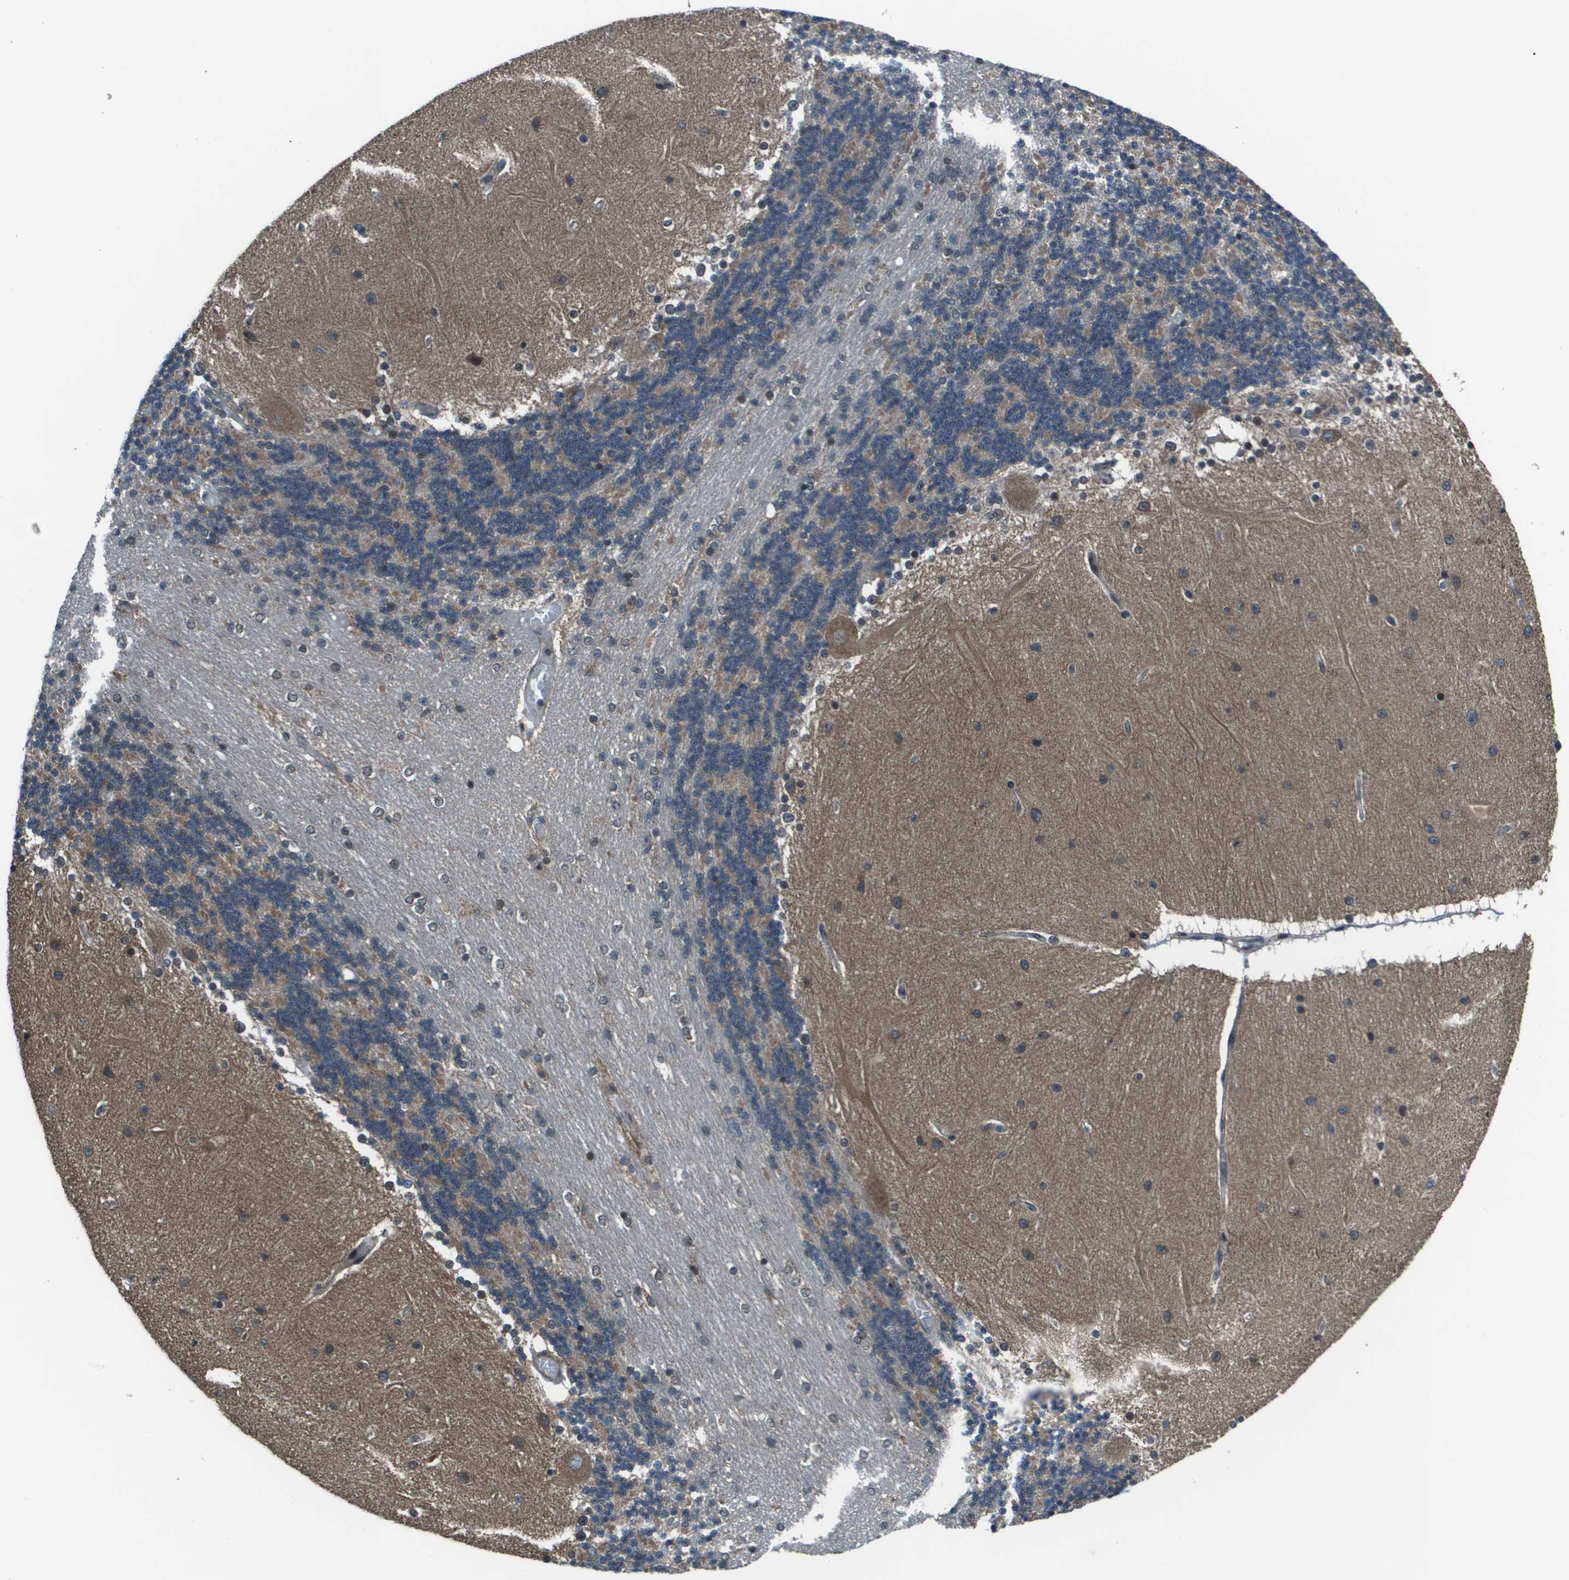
{"staining": {"intensity": "moderate", "quantity": "25%-75%", "location": "cytoplasmic/membranous"}, "tissue": "cerebellum", "cell_type": "Cells in granular layer", "image_type": "normal", "snomed": [{"axis": "morphology", "description": "Normal tissue, NOS"}, {"axis": "topography", "description": "Cerebellum"}], "caption": "Cerebellum stained with a brown dye reveals moderate cytoplasmic/membranous positive expression in about 25%-75% of cells in granular layer.", "gene": "PPFIA1", "patient": {"sex": "female", "age": 54}}